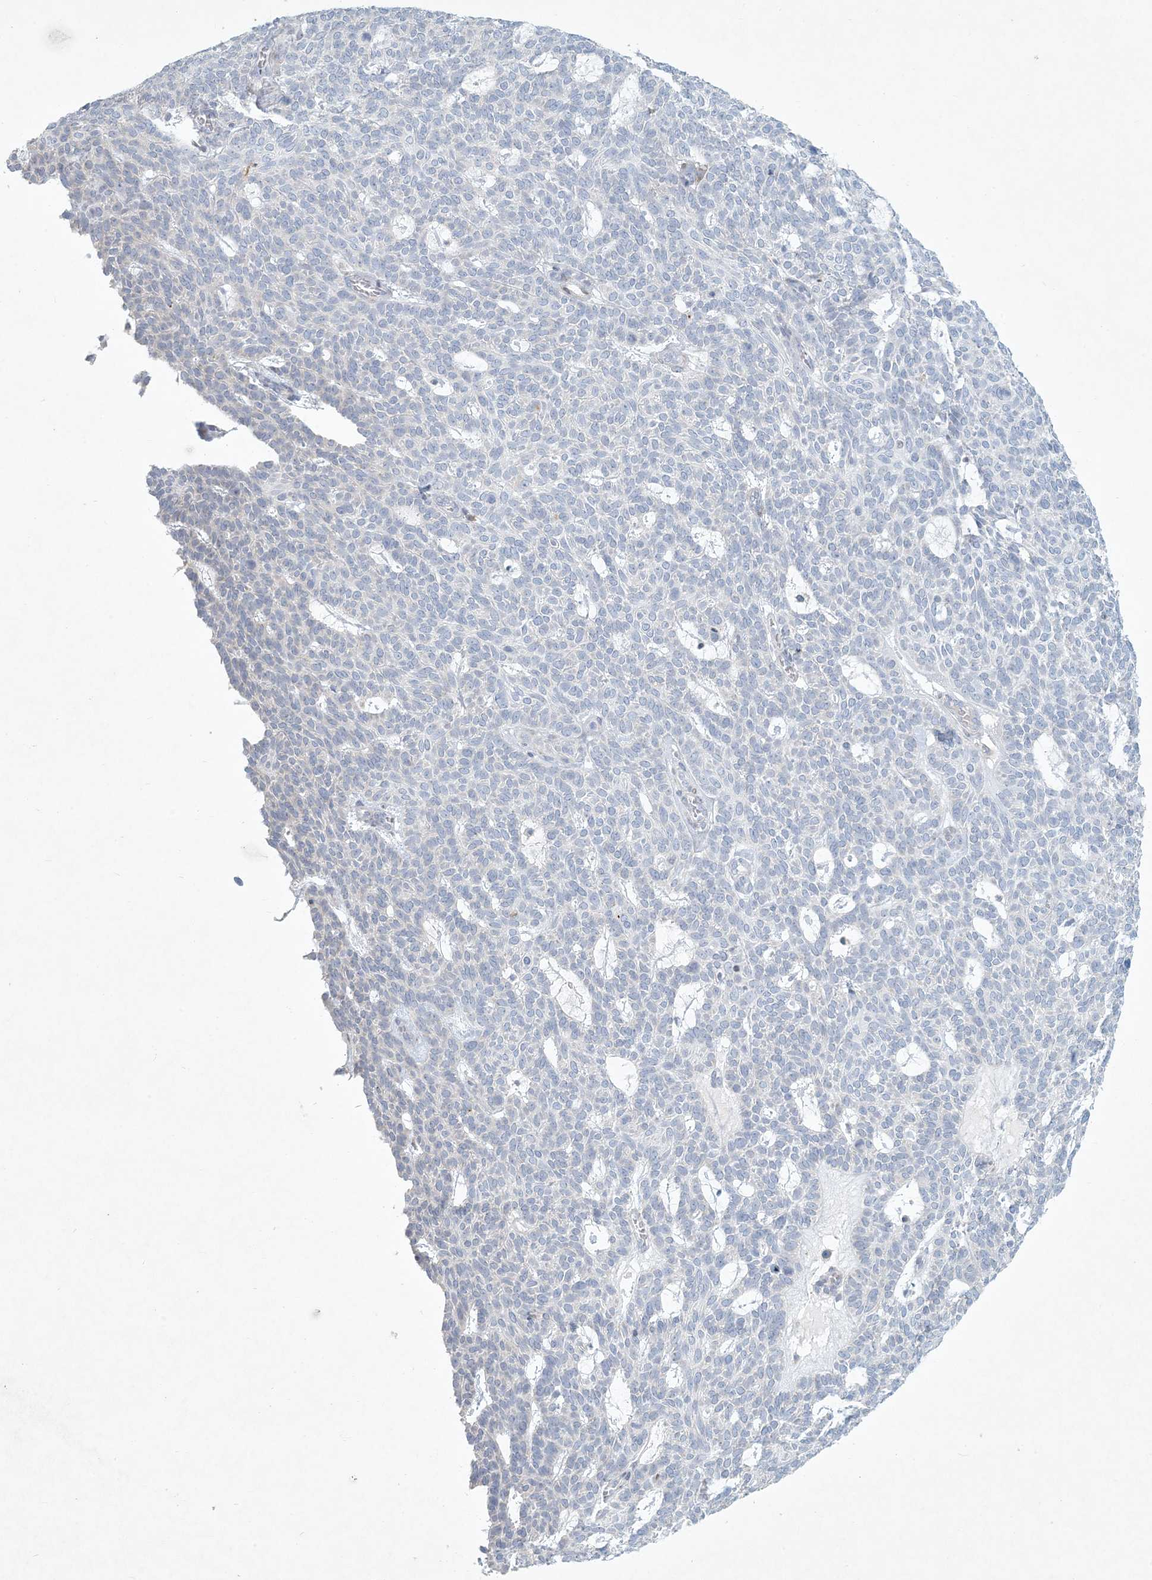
{"staining": {"intensity": "negative", "quantity": "none", "location": "none"}, "tissue": "skin cancer", "cell_type": "Tumor cells", "image_type": "cancer", "snomed": [{"axis": "morphology", "description": "Squamous cell carcinoma, NOS"}, {"axis": "topography", "description": "Skin"}], "caption": "High magnification brightfield microscopy of skin cancer (squamous cell carcinoma) stained with DAB (3,3'-diaminobenzidine) (brown) and counterstained with hematoxylin (blue): tumor cells show no significant positivity. Nuclei are stained in blue.", "gene": "ZNF385D", "patient": {"sex": "female", "age": 90}}